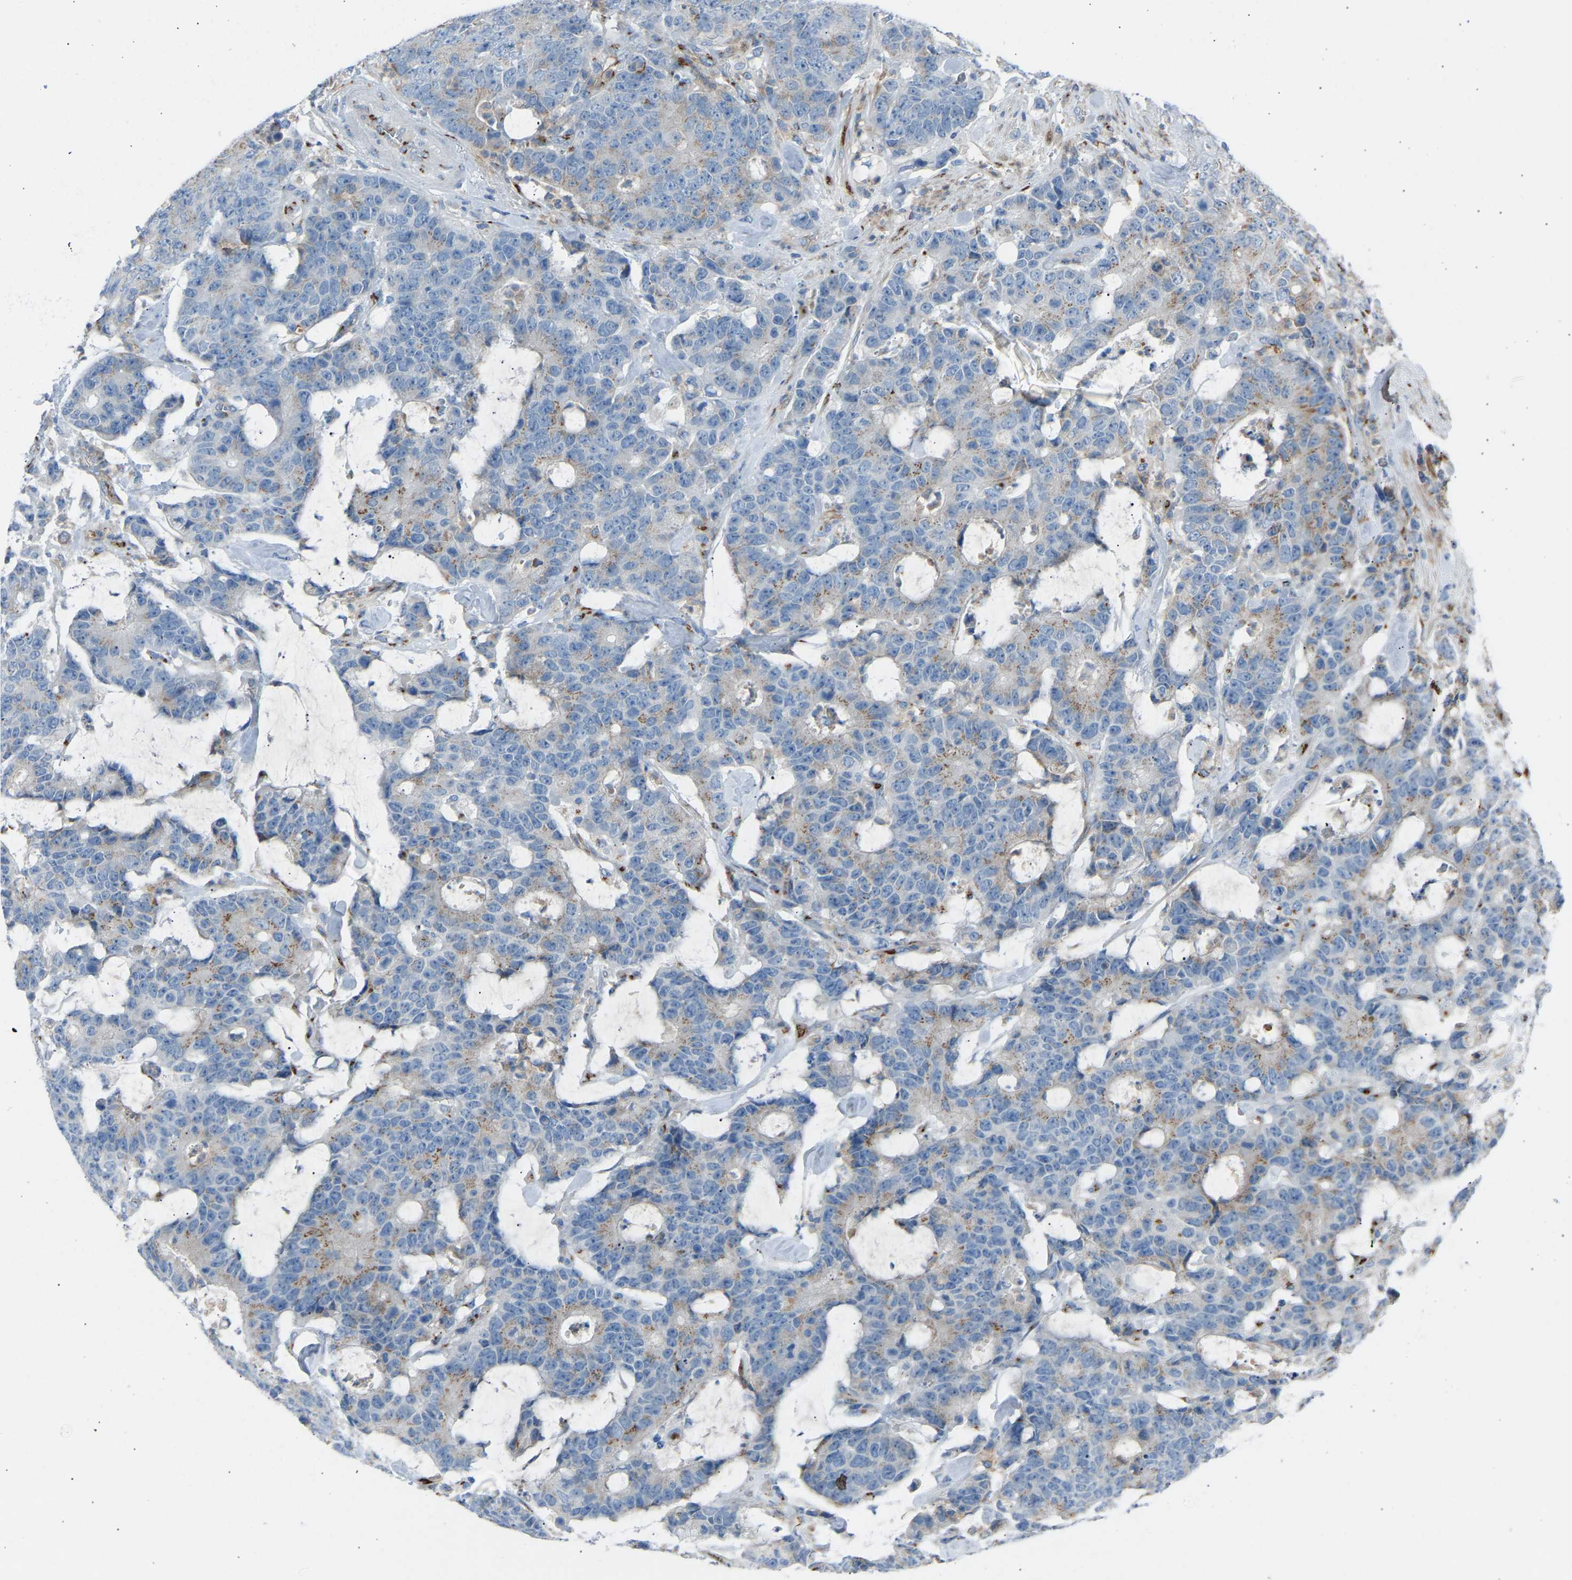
{"staining": {"intensity": "weak", "quantity": "25%-75%", "location": "cytoplasmic/membranous"}, "tissue": "colorectal cancer", "cell_type": "Tumor cells", "image_type": "cancer", "snomed": [{"axis": "morphology", "description": "Adenocarcinoma, NOS"}, {"axis": "topography", "description": "Colon"}], "caption": "Protein staining reveals weak cytoplasmic/membranous positivity in about 25%-75% of tumor cells in colorectal adenocarcinoma.", "gene": "CYREN", "patient": {"sex": "female", "age": 86}}